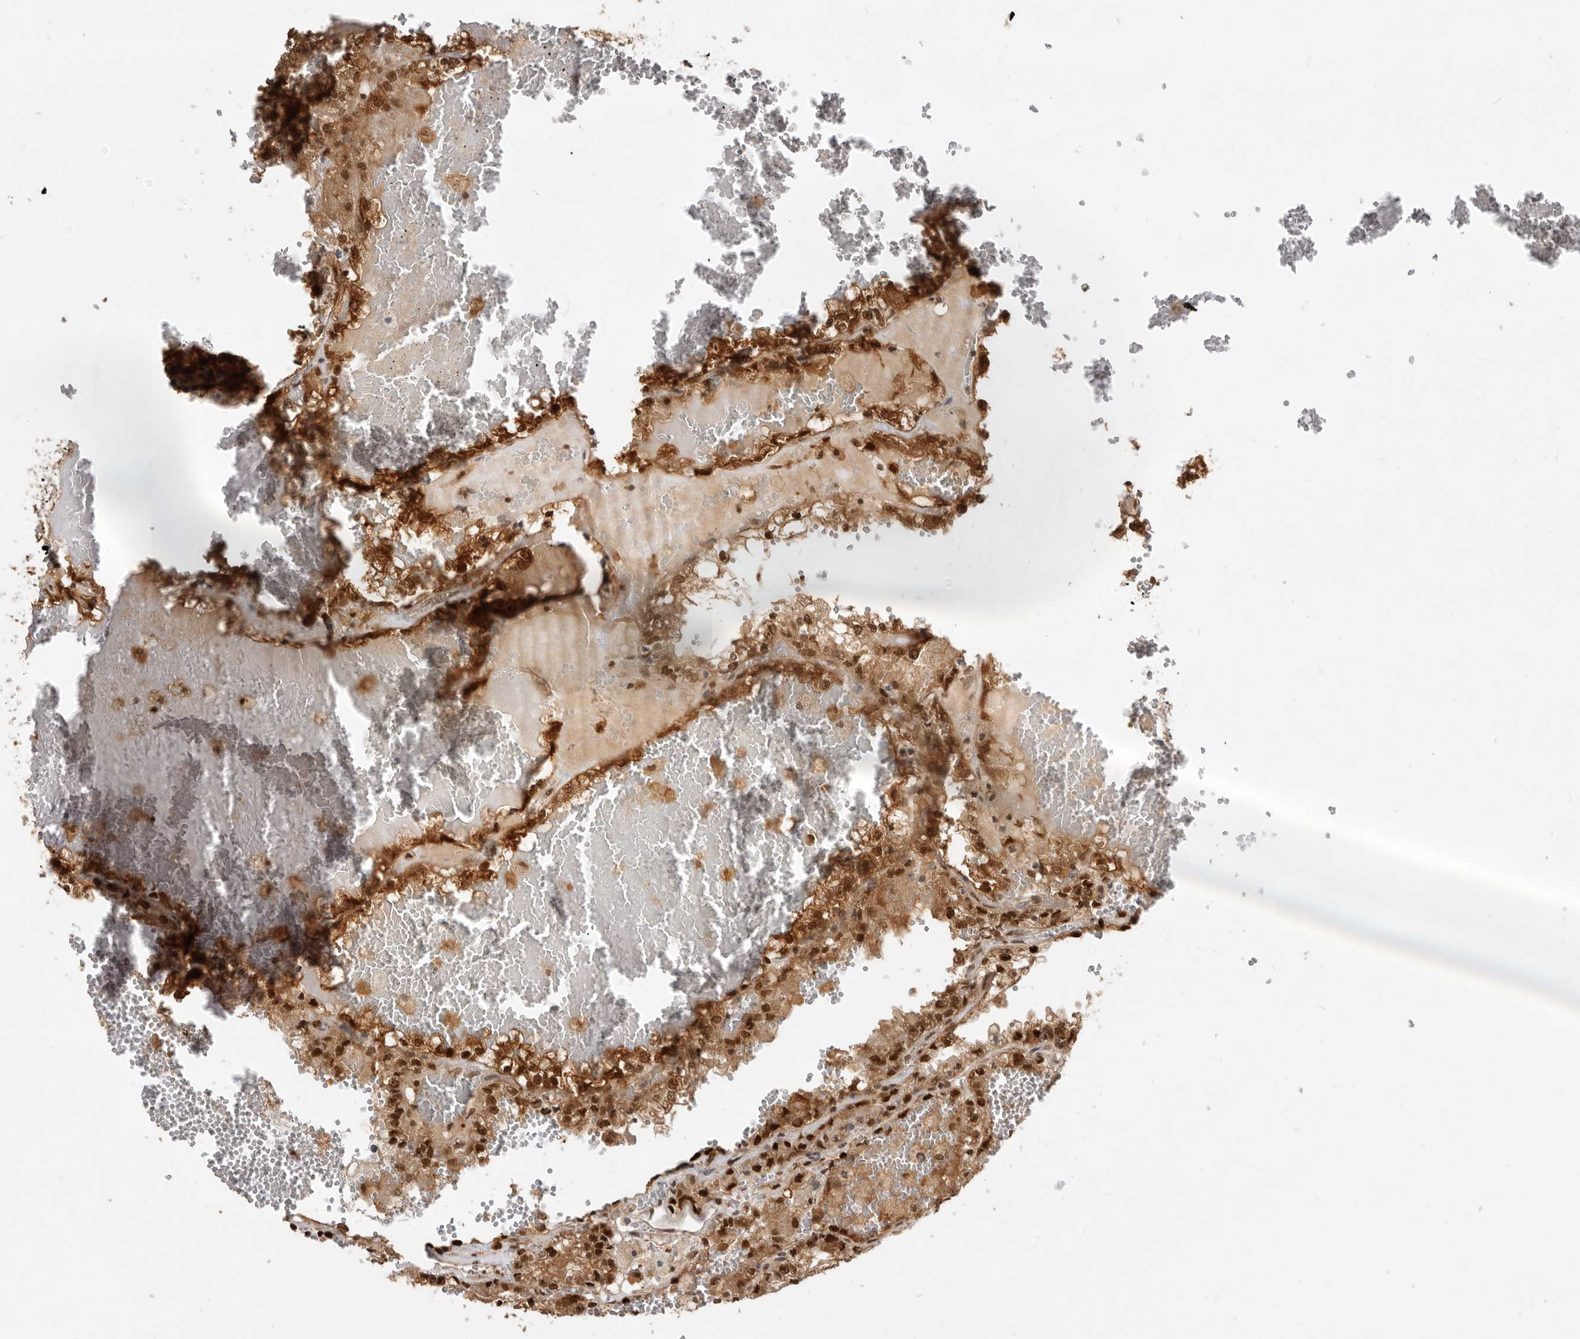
{"staining": {"intensity": "strong", "quantity": ">75%", "location": "cytoplasmic/membranous,nuclear"}, "tissue": "renal cancer", "cell_type": "Tumor cells", "image_type": "cancer", "snomed": [{"axis": "morphology", "description": "Adenocarcinoma, NOS"}, {"axis": "topography", "description": "Kidney"}], "caption": "Human adenocarcinoma (renal) stained for a protein (brown) demonstrates strong cytoplasmic/membranous and nuclear positive expression in about >75% of tumor cells.", "gene": "ADPRS", "patient": {"sex": "female", "age": 56}}